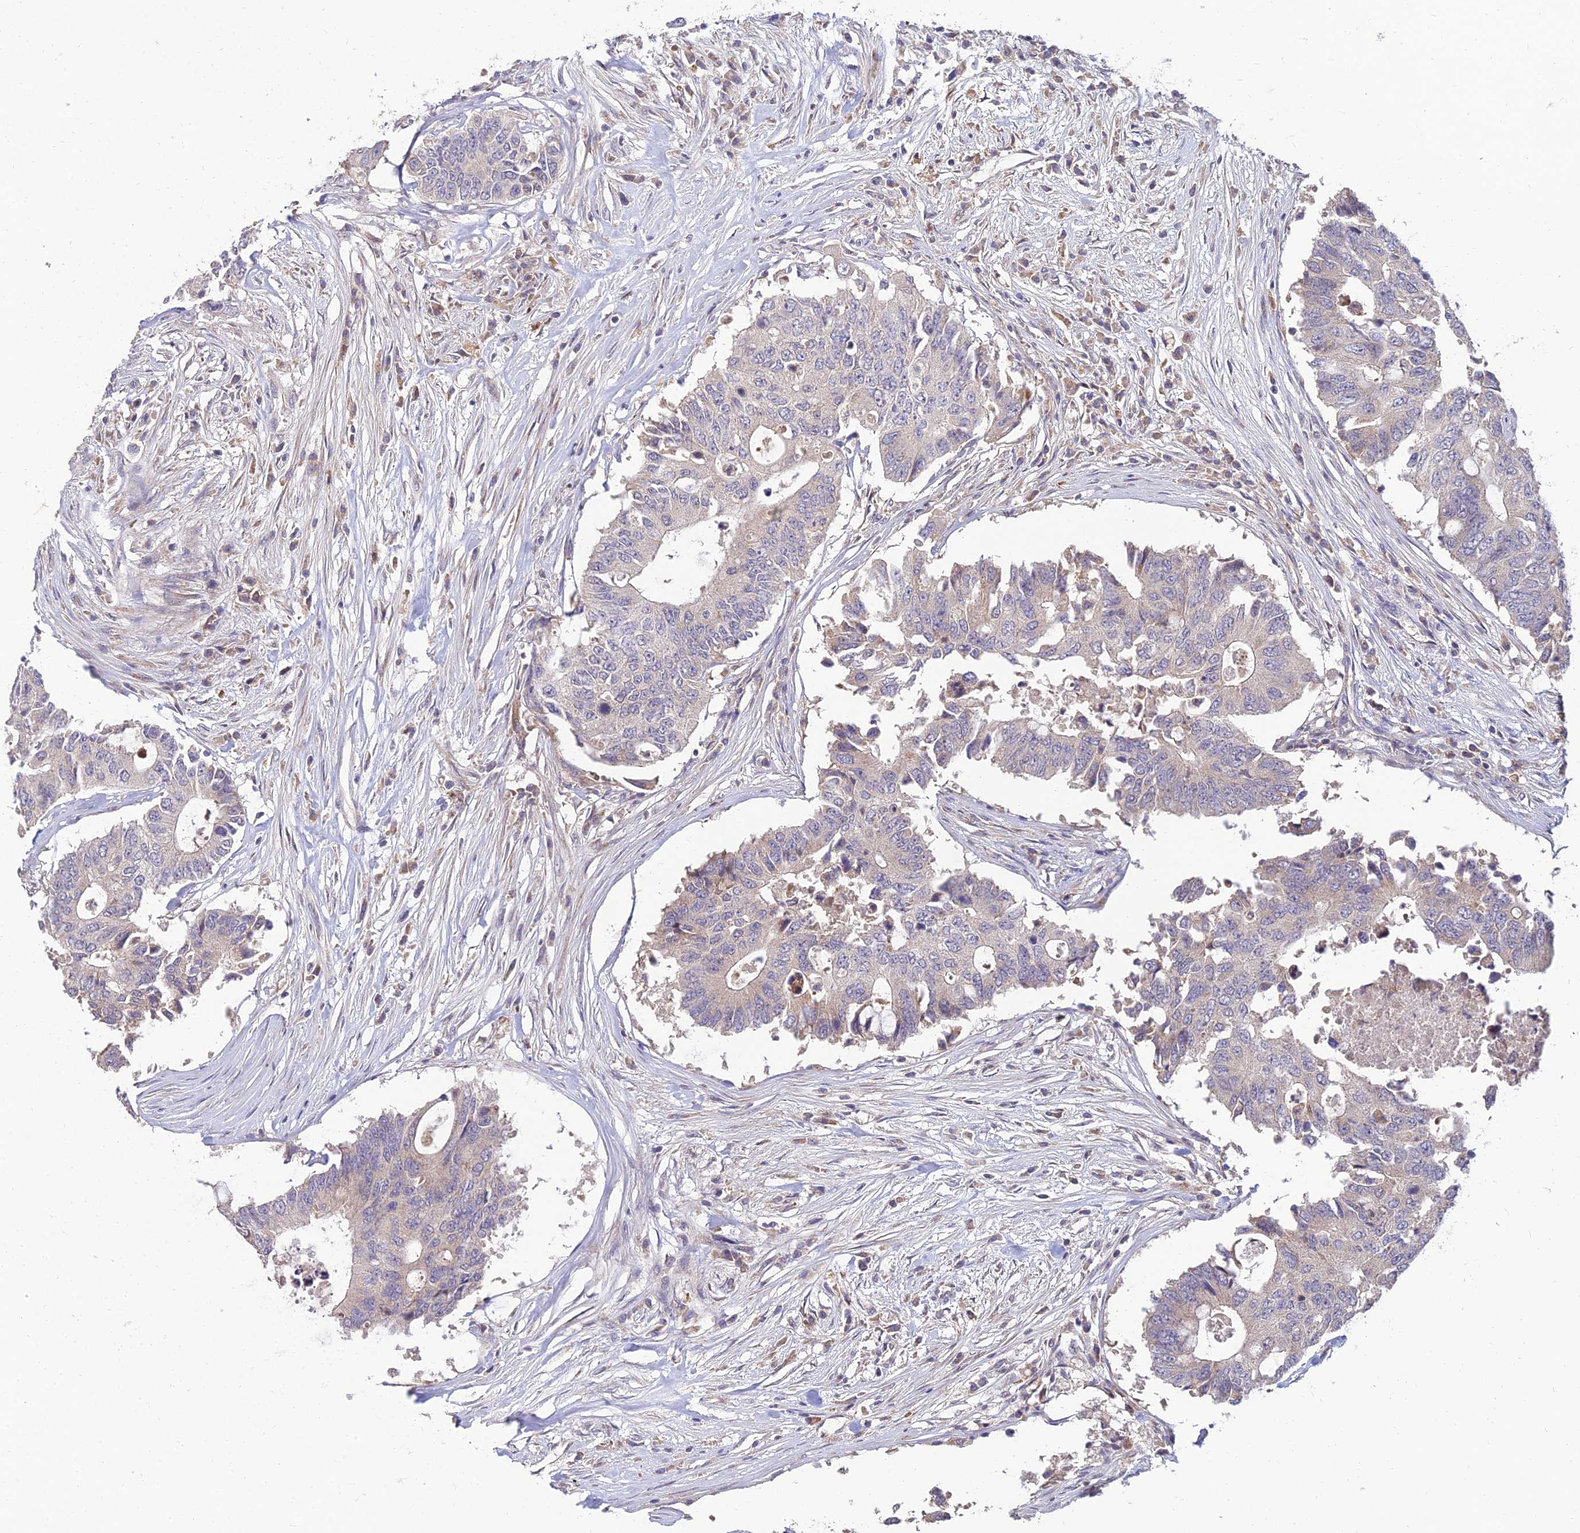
{"staining": {"intensity": "negative", "quantity": "none", "location": "none"}, "tissue": "colorectal cancer", "cell_type": "Tumor cells", "image_type": "cancer", "snomed": [{"axis": "morphology", "description": "Adenocarcinoma, NOS"}, {"axis": "topography", "description": "Colon"}], "caption": "Immunohistochemistry (IHC) micrograph of neoplastic tissue: human colorectal adenocarcinoma stained with DAB shows no significant protein positivity in tumor cells. (Stains: DAB IHC with hematoxylin counter stain, Microscopy: brightfield microscopy at high magnification).", "gene": "NPY", "patient": {"sex": "male", "age": 71}}